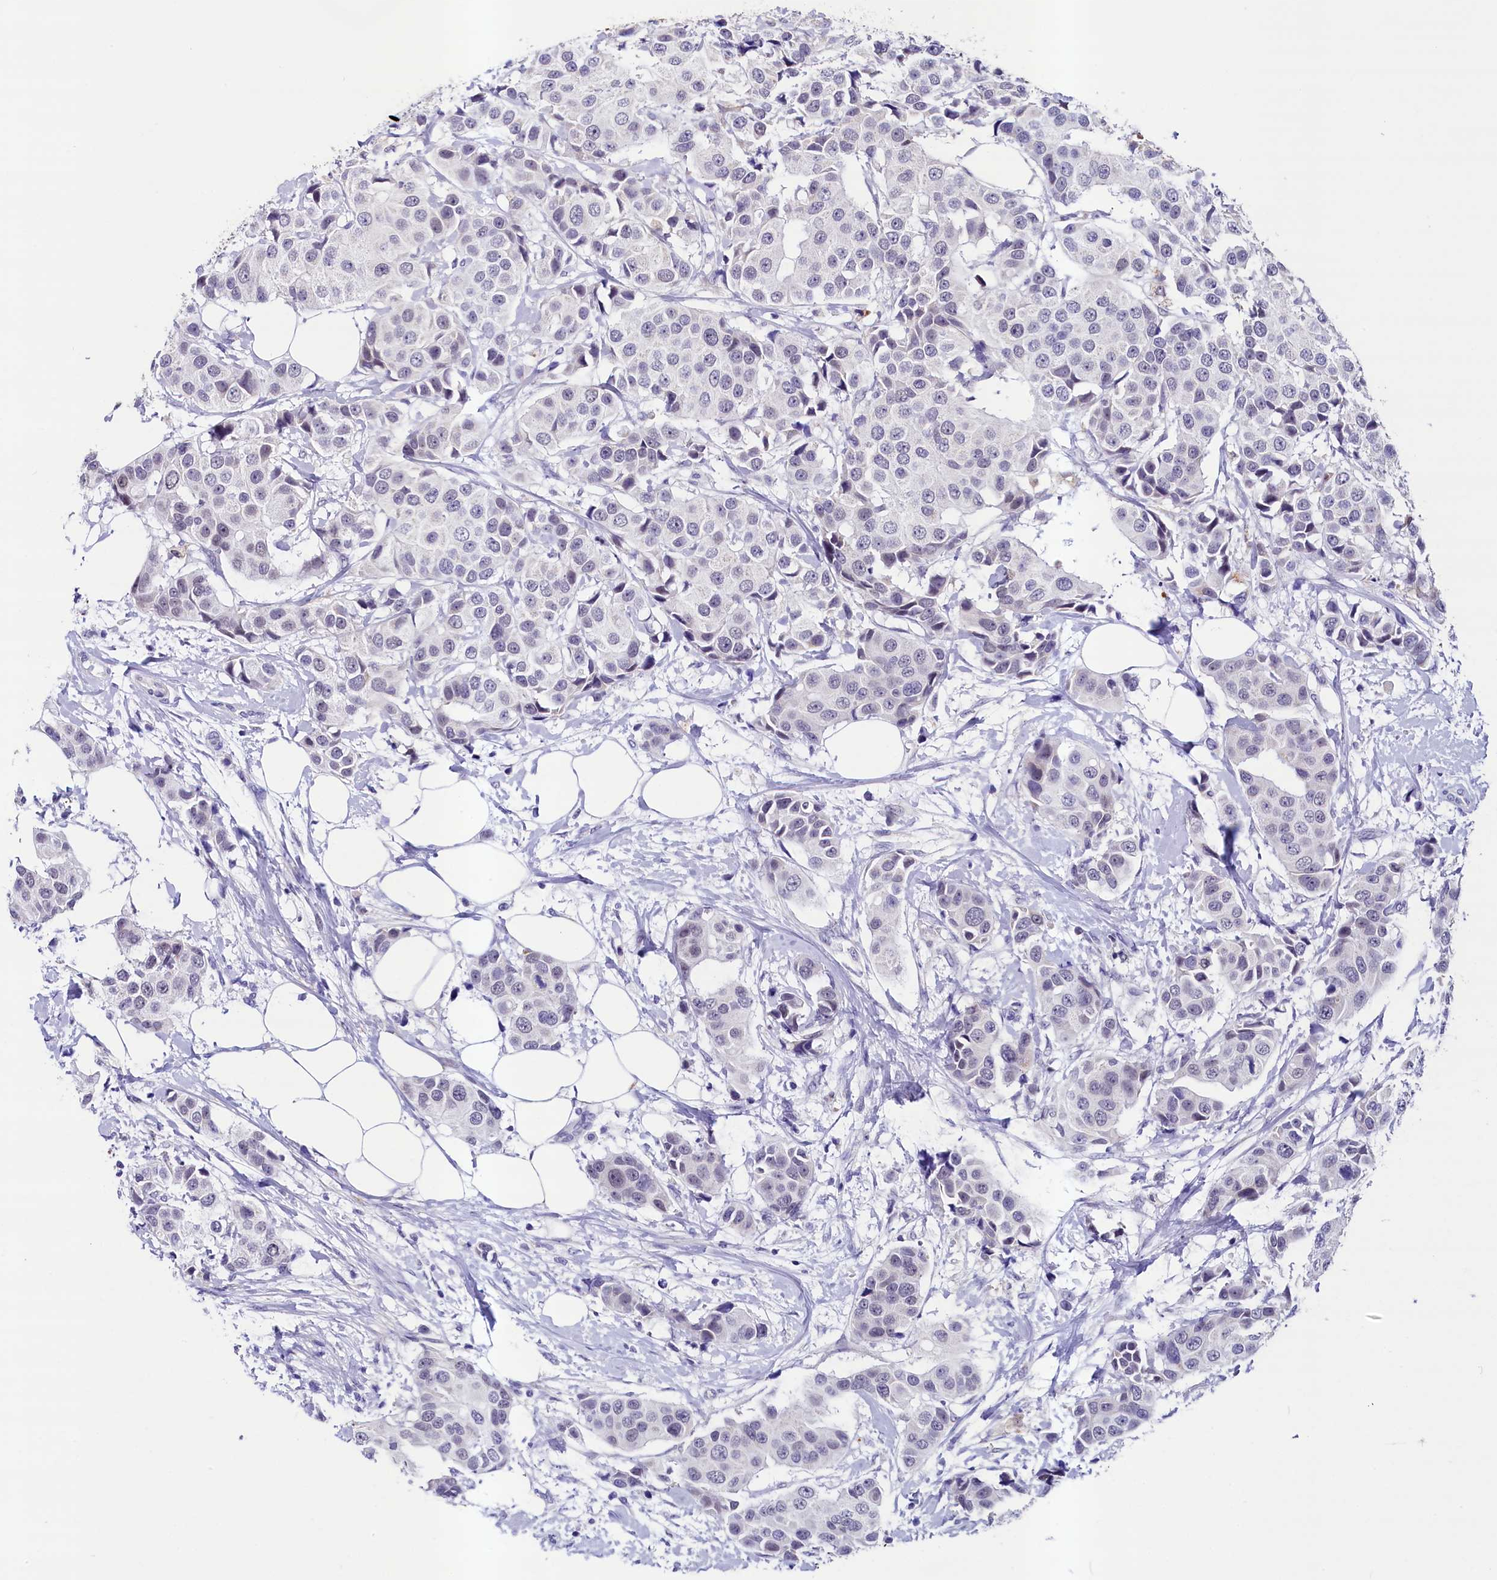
{"staining": {"intensity": "negative", "quantity": "none", "location": "none"}, "tissue": "breast cancer", "cell_type": "Tumor cells", "image_type": "cancer", "snomed": [{"axis": "morphology", "description": "Normal tissue, NOS"}, {"axis": "morphology", "description": "Duct carcinoma"}, {"axis": "topography", "description": "Breast"}], "caption": "Tumor cells show no significant protein staining in breast invasive ductal carcinoma.", "gene": "SCD5", "patient": {"sex": "female", "age": 39}}